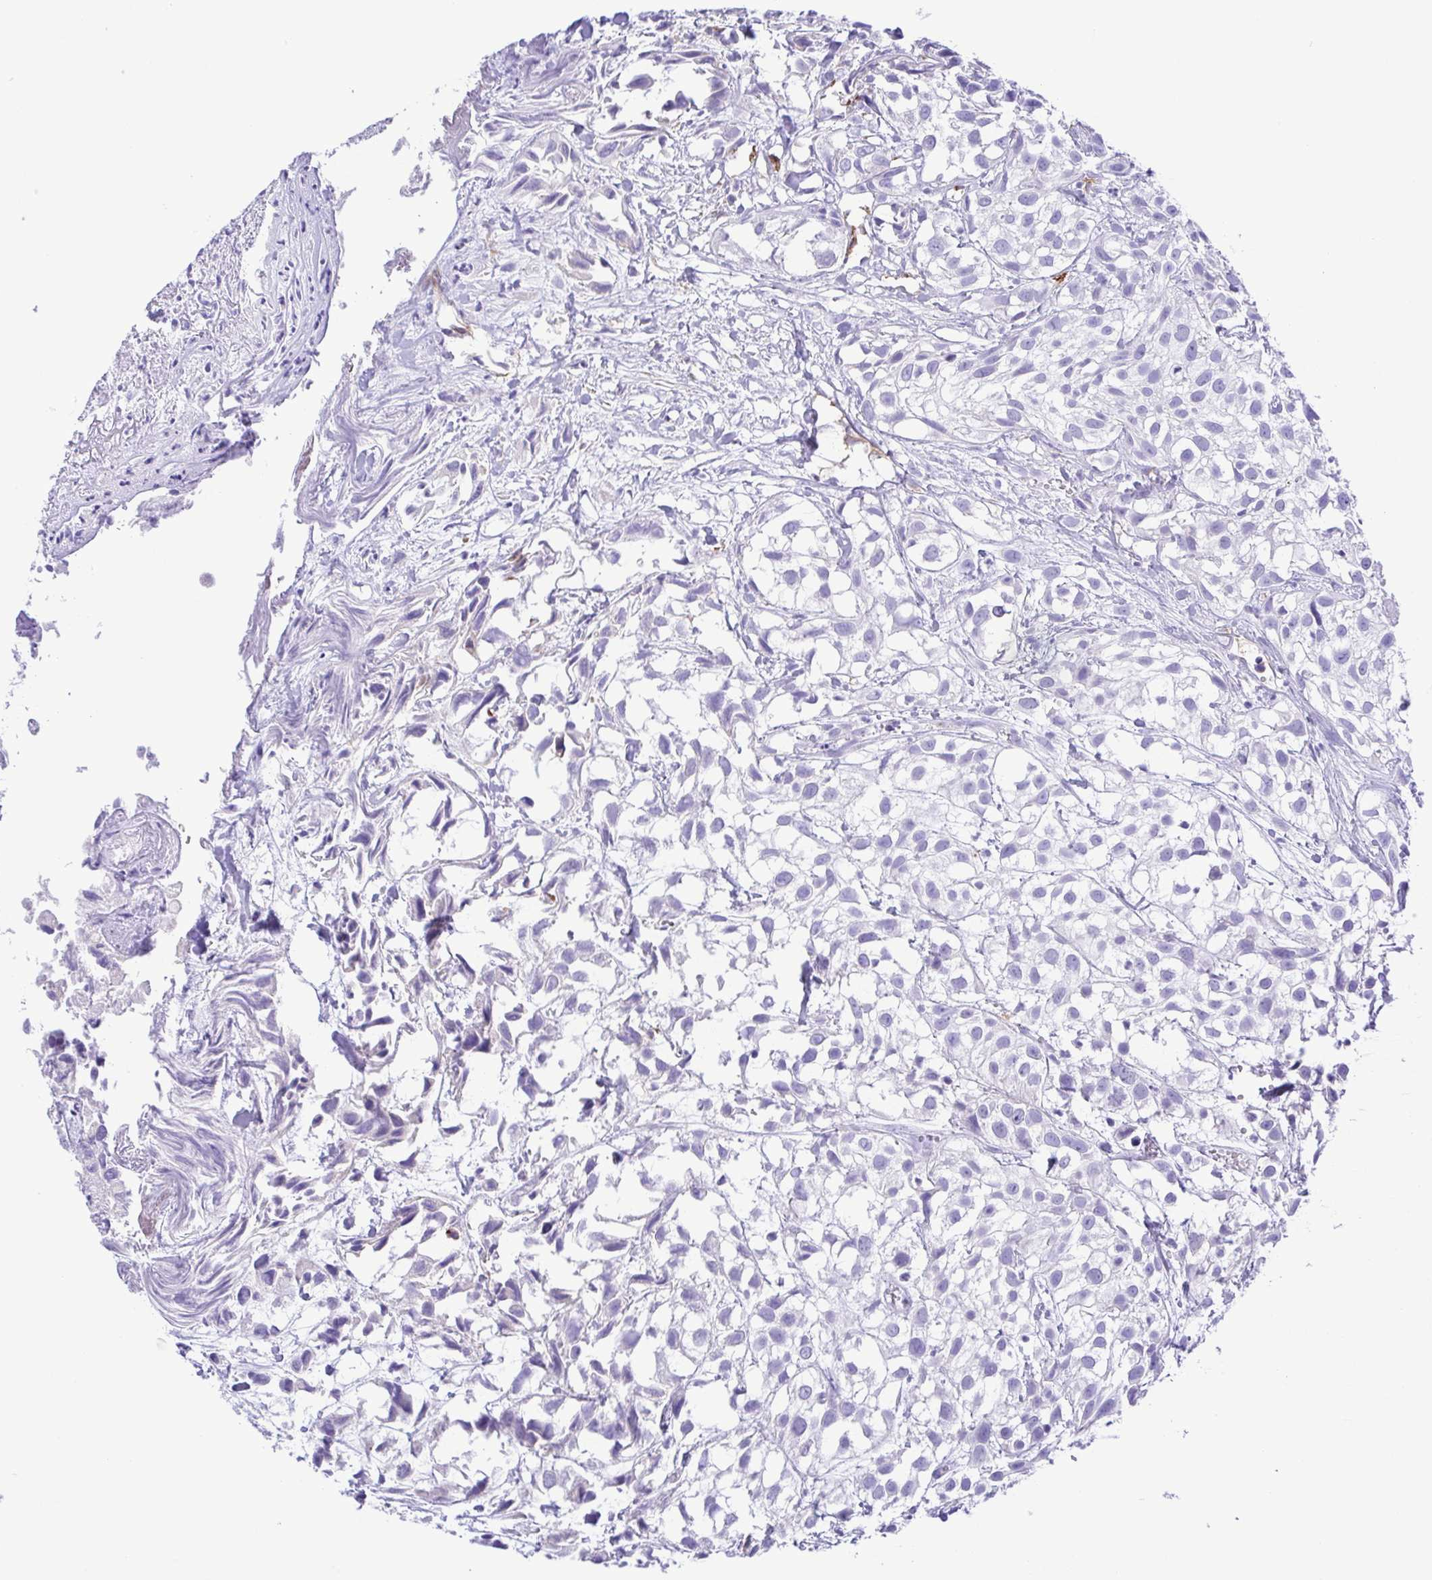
{"staining": {"intensity": "negative", "quantity": "none", "location": "none"}, "tissue": "urothelial cancer", "cell_type": "Tumor cells", "image_type": "cancer", "snomed": [{"axis": "morphology", "description": "Urothelial carcinoma, High grade"}, {"axis": "topography", "description": "Urinary bladder"}], "caption": "An IHC histopathology image of high-grade urothelial carcinoma is shown. There is no staining in tumor cells of high-grade urothelial carcinoma.", "gene": "GPR182", "patient": {"sex": "male", "age": 56}}